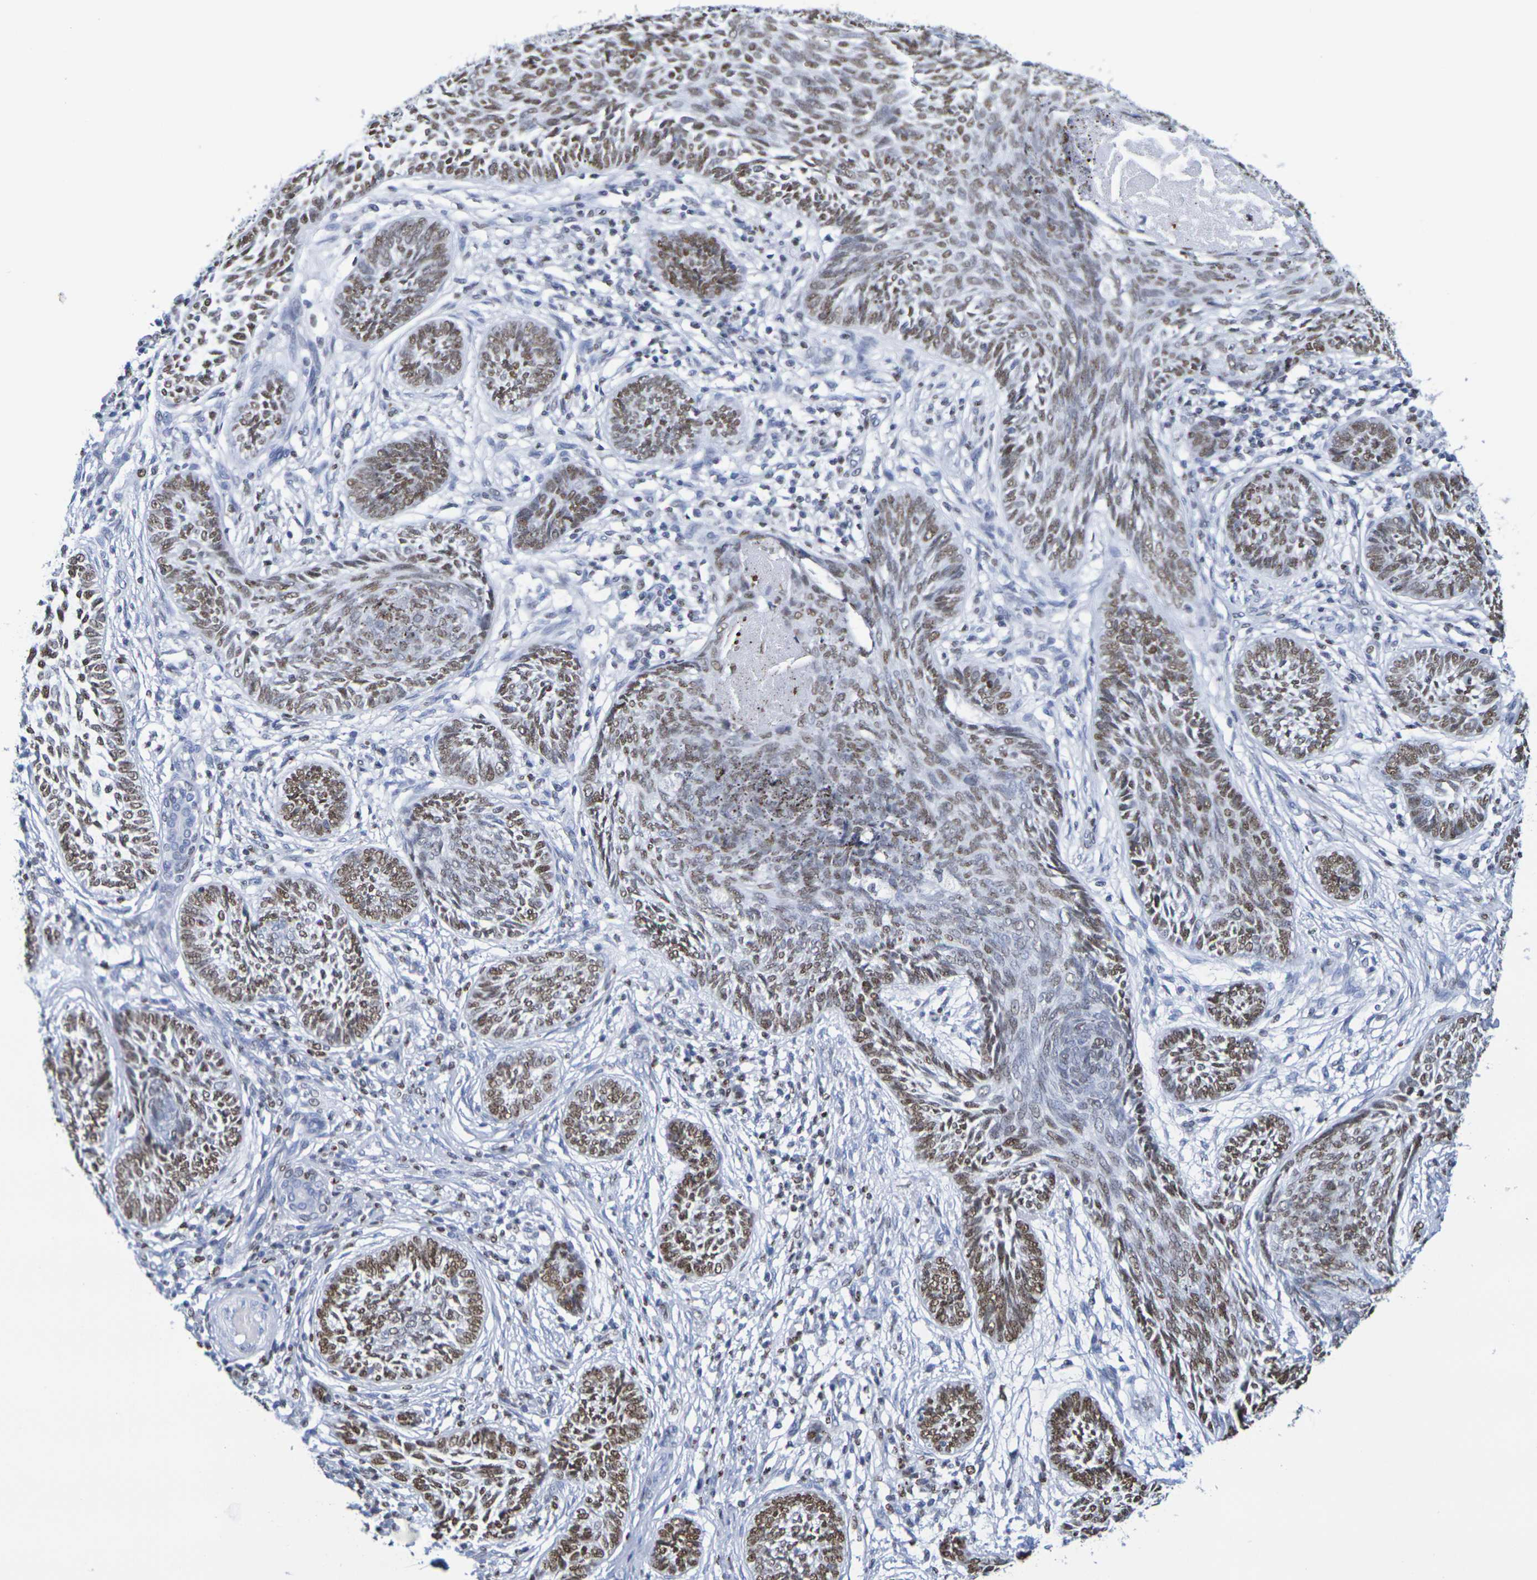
{"staining": {"intensity": "moderate", "quantity": ">75%", "location": "nuclear"}, "tissue": "skin cancer", "cell_type": "Tumor cells", "image_type": "cancer", "snomed": [{"axis": "morphology", "description": "Papilloma, NOS"}, {"axis": "morphology", "description": "Basal cell carcinoma"}, {"axis": "topography", "description": "Skin"}], "caption": "A medium amount of moderate nuclear staining is identified in approximately >75% of tumor cells in skin cancer (papilloma) tissue.", "gene": "H1-5", "patient": {"sex": "male", "age": 87}}